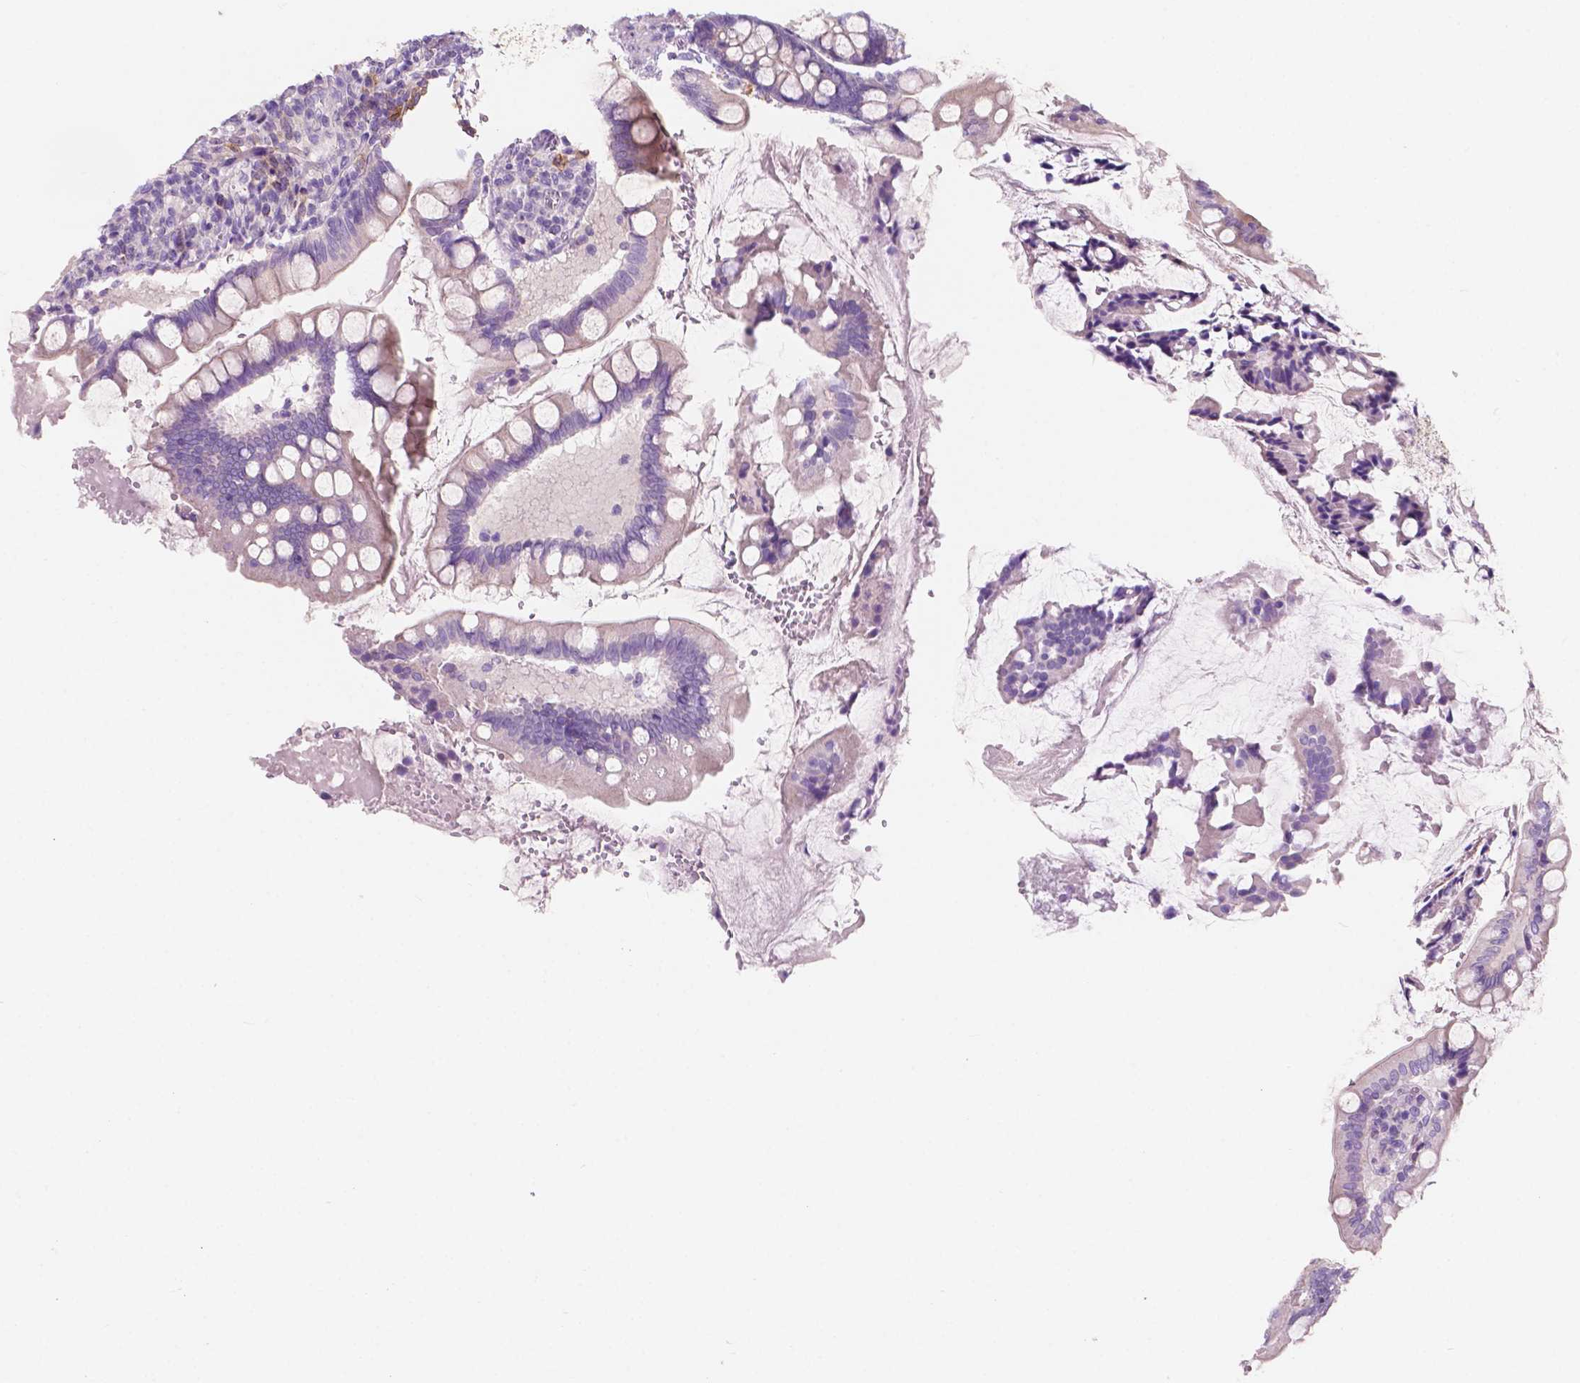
{"staining": {"intensity": "negative", "quantity": "none", "location": "none"}, "tissue": "small intestine", "cell_type": "Glandular cells", "image_type": "normal", "snomed": [{"axis": "morphology", "description": "Normal tissue, NOS"}, {"axis": "topography", "description": "Small intestine"}], "caption": "Micrograph shows no protein expression in glandular cells of benign small intestine.", "gene": "SEMA4A", "patient": {"sex": "female", "age": 56}}